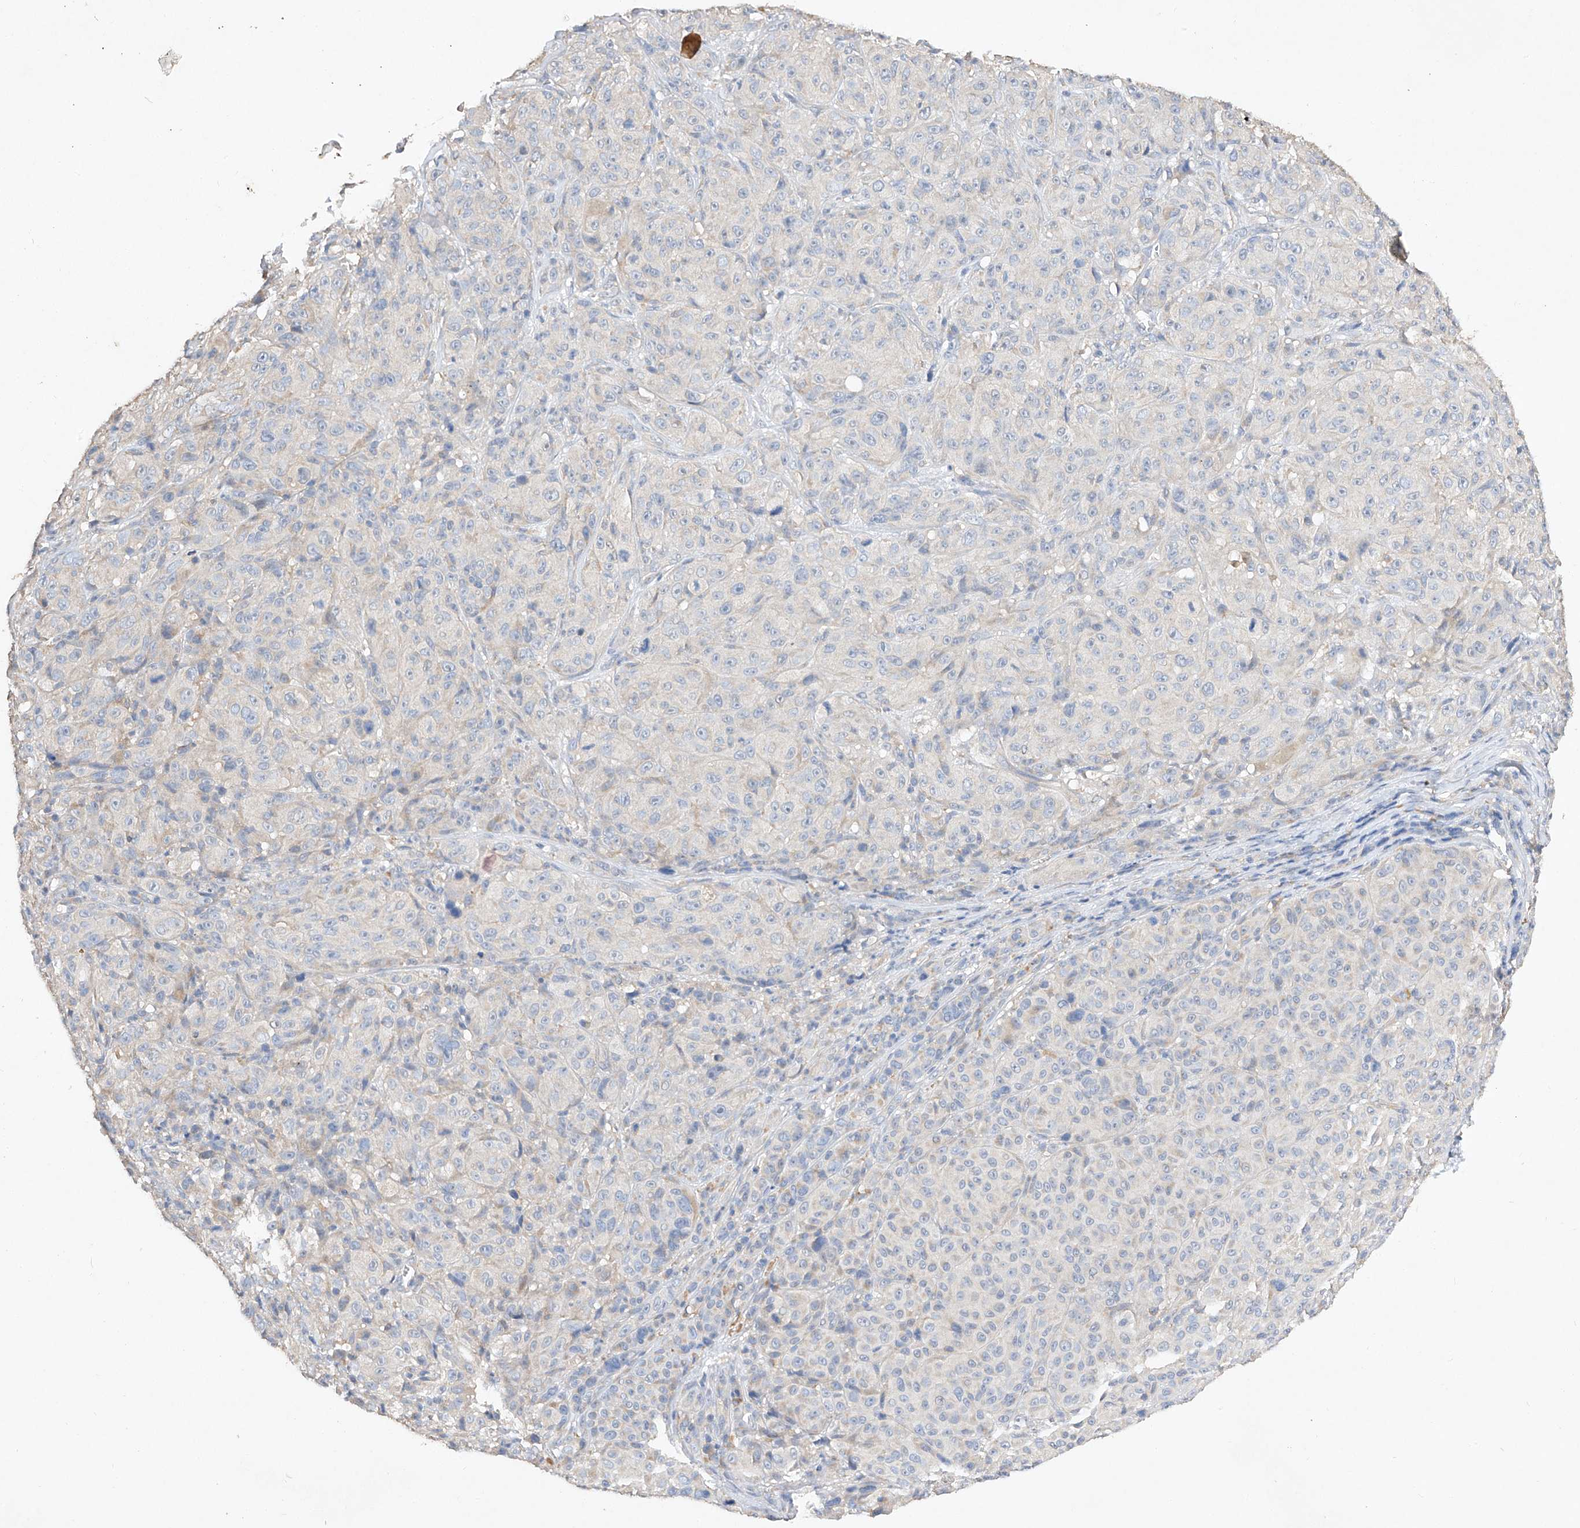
{"staining": {"intensity": "negative", "quantity": "none", "location": "none"}, "tissue": "melanoma", "cell_type": "Tumor cells", "image_type": "cancer", "snomed": [{"axis": "morphology", "description": "Malignant melanoma, NOS"}, {"axis": "topography", "description": "Skin"}], "caption": "High magnification brightfield microscopy of malignant melanoma stained with DAB (3,3'-diaminobenzidine) (brown) and counterstained with hematoxylin (blue): tumor cells show no significant expression. Brightfield microscopy of IHC stained with DAB (3,3'-diaminobenzidine) (brown) and hematoxylin (blue), captured at high magnification.", "gene": "AMD1", "patient": {"sex": "male", "age": 73}}